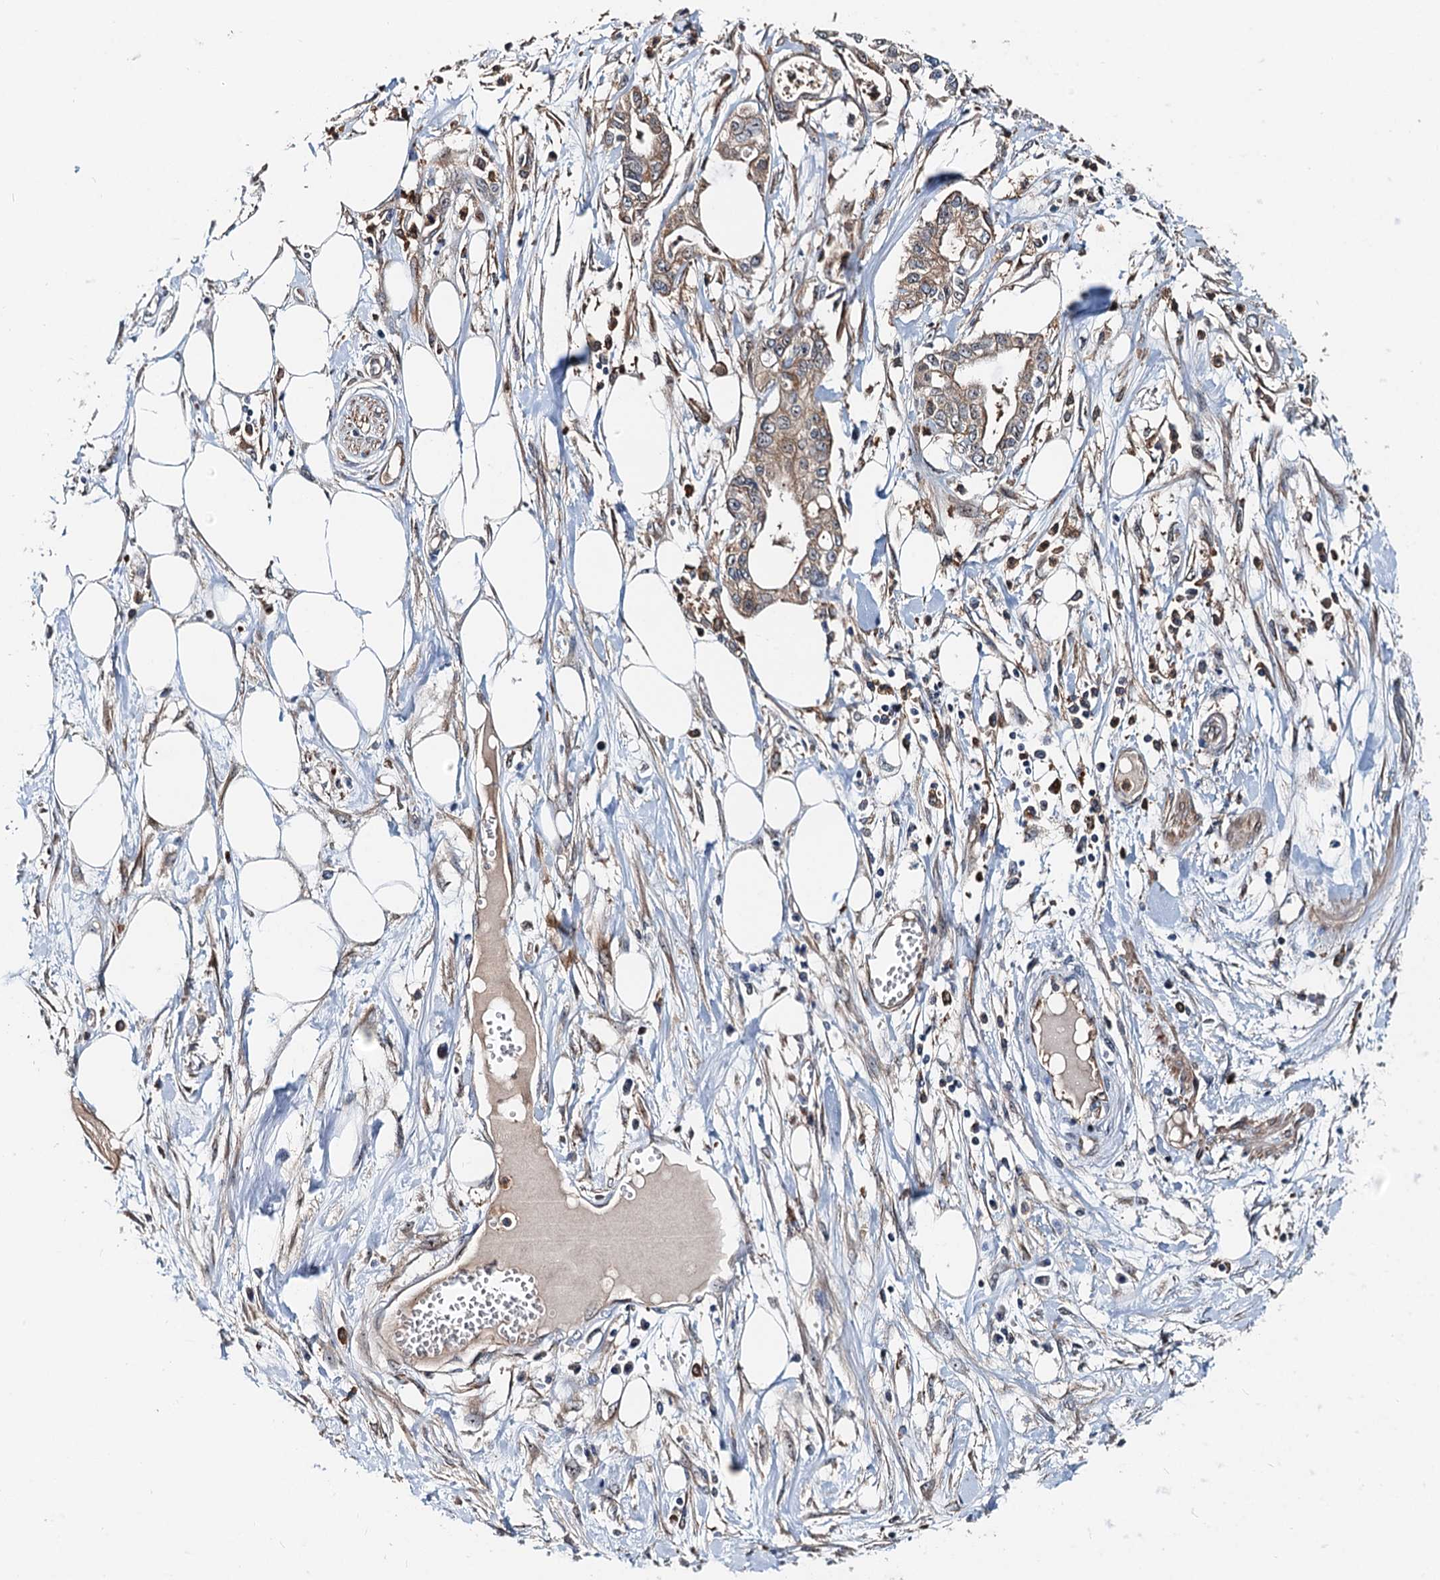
{"staining": {"intensity": "moderate", "quantity": ">75%", "location": "cytoplasmic/membranous"}, "tissue": "pancreatic cancer", "cell_type": "Tumor cells", "image_type": "cancer", "snomed": [{"axis": "morphology", "description": "Adenocarcinoma, NOS"}, {"axis": "topography", "description": "Pancreas"}], "caption": "IHC of pancreatic cancer (adenocarcinoma) shows medium levels of moderate cytoplasmic/membranous staining in about >75% of tumor cells.", "gene": "USP6NL", "patient": {"sex": "male", "age": 68}}